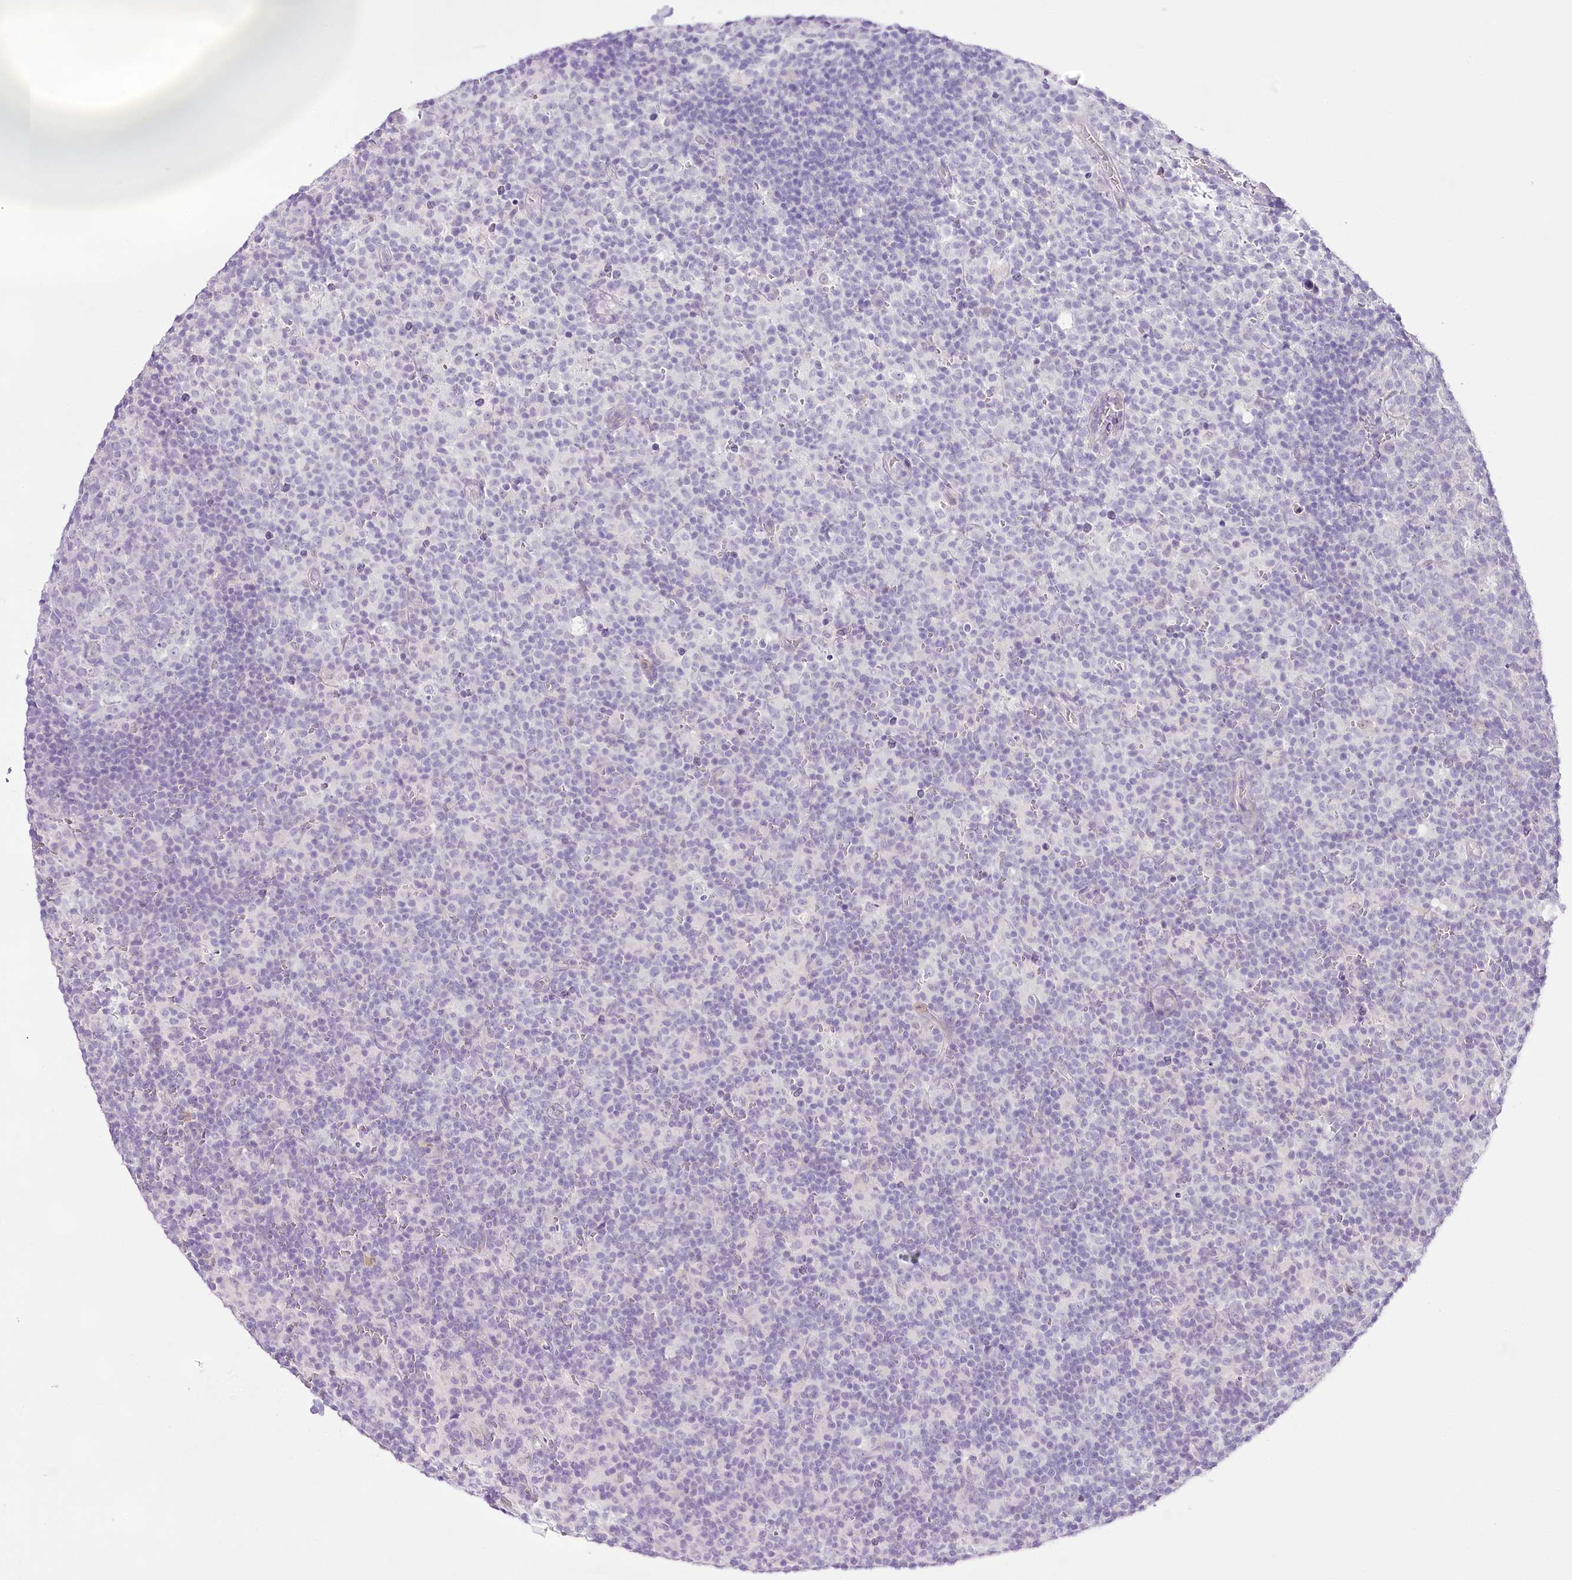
{"staining": {"intensity": "negative", "quantity": "none", "location": "none"}, "tissue": "lymph node", "cell_type": "Germinal center cells", "image_type": "normal", "snomed": [{"axis": "morphology", "description": "Normal tissue, NOS"}, {"axis": "morphology", "description": "Inflammation, NOS"}, {"axis": "topography", "description": "Lymph node"}], "caption": "This is an immunohistochemistry (IHC) image of normal lymph node. There is no positivity in germinal center cells.", "gene": "CCDC30", "patient": {"sex": "male", "age": 55}}